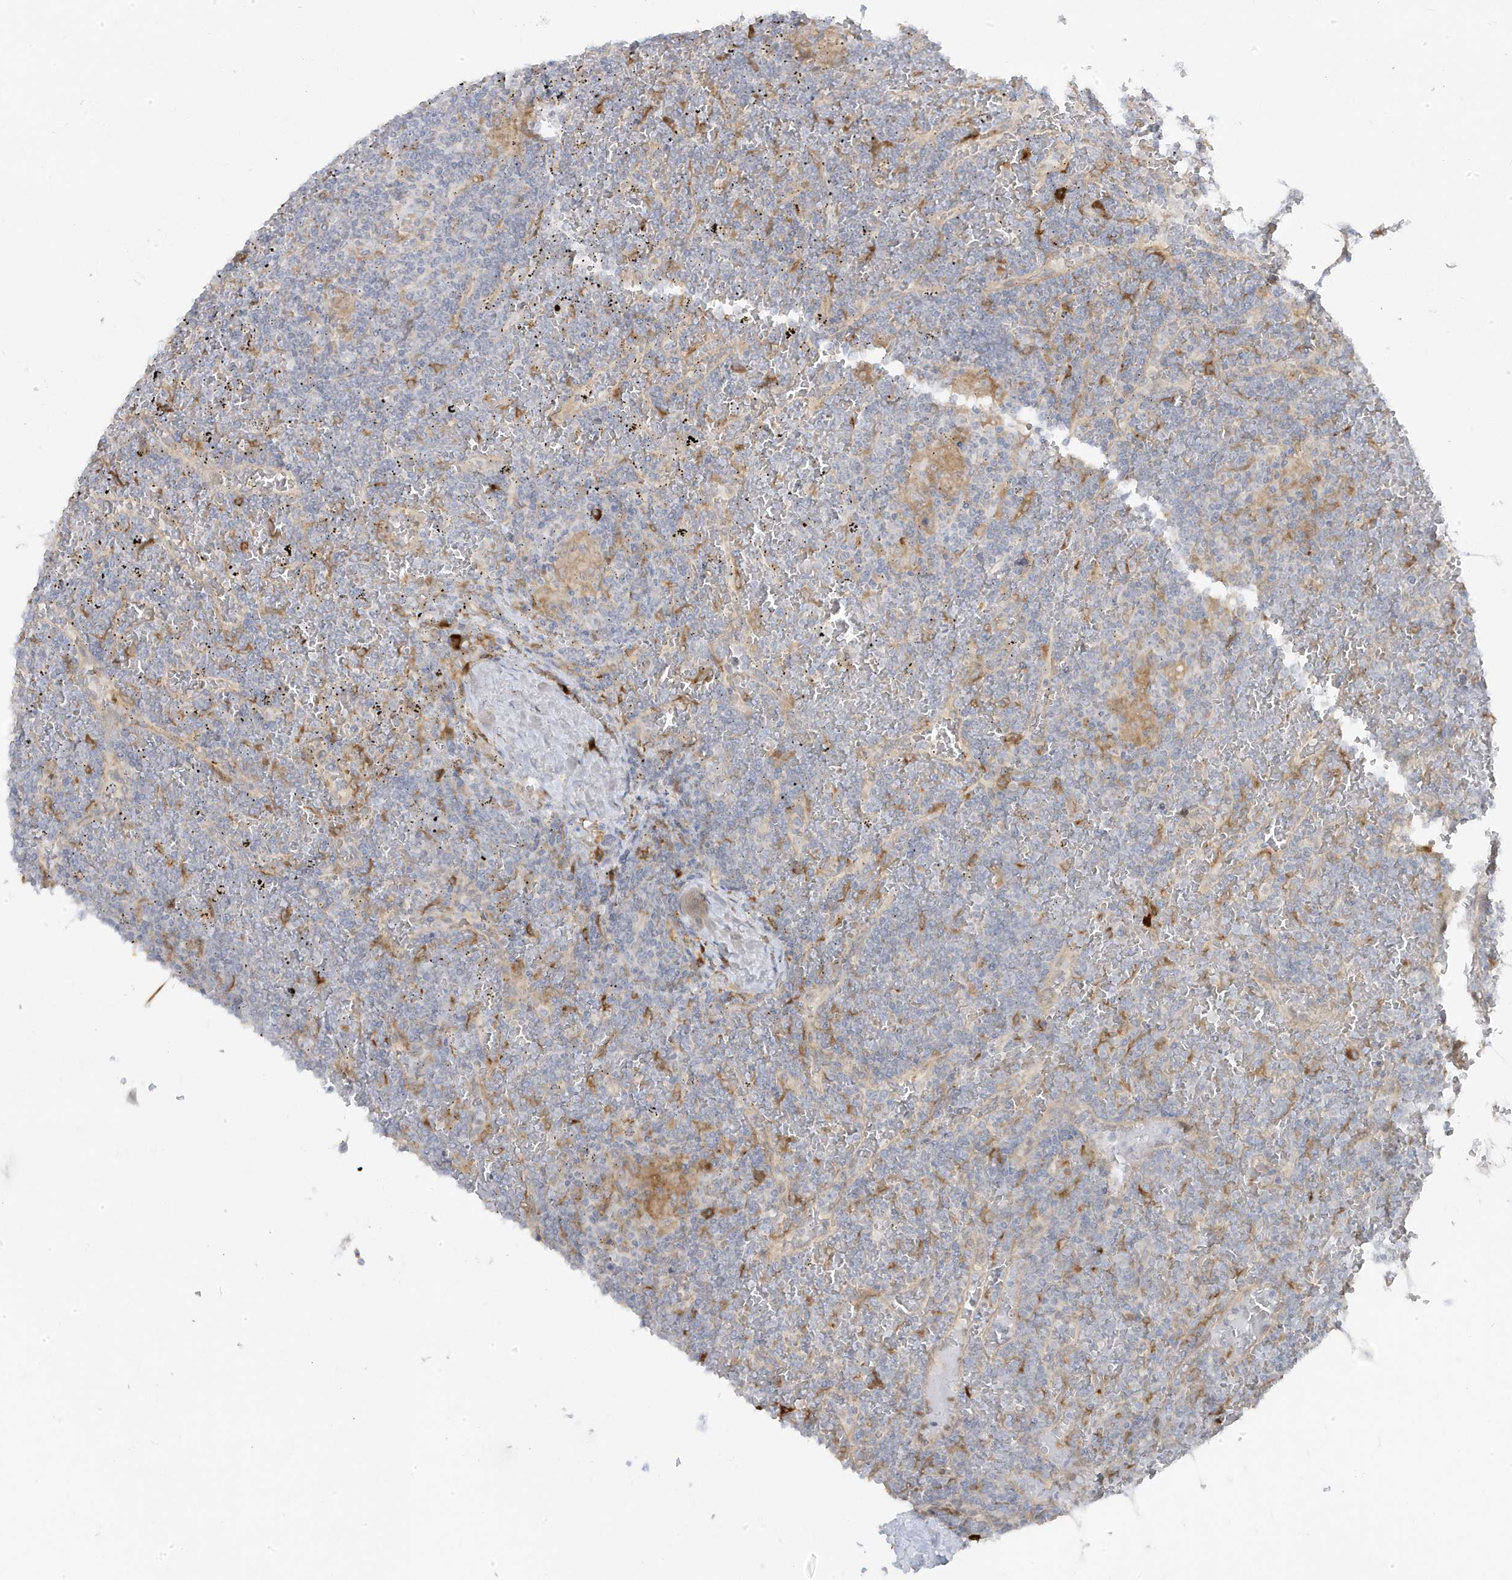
{"staining": {"intensity": "negative", "quantity": "none", "location": "none"}, "tissue": "lymphoma", "cell_type": "Tumor cells", "image_type": "cancer", "snomed": [{"axis": "morphology", "description": "Malignant lymphoma, non-Hodgkin's type, Low grade"}, {"axis": "topography", "description": "Spleen"}], "caption": "Protein analysis of lymphoma demonstrates no significant expression in tumor cells.", "gene": "ZNF654", "patient": {"sex": "female", "age": 19}}